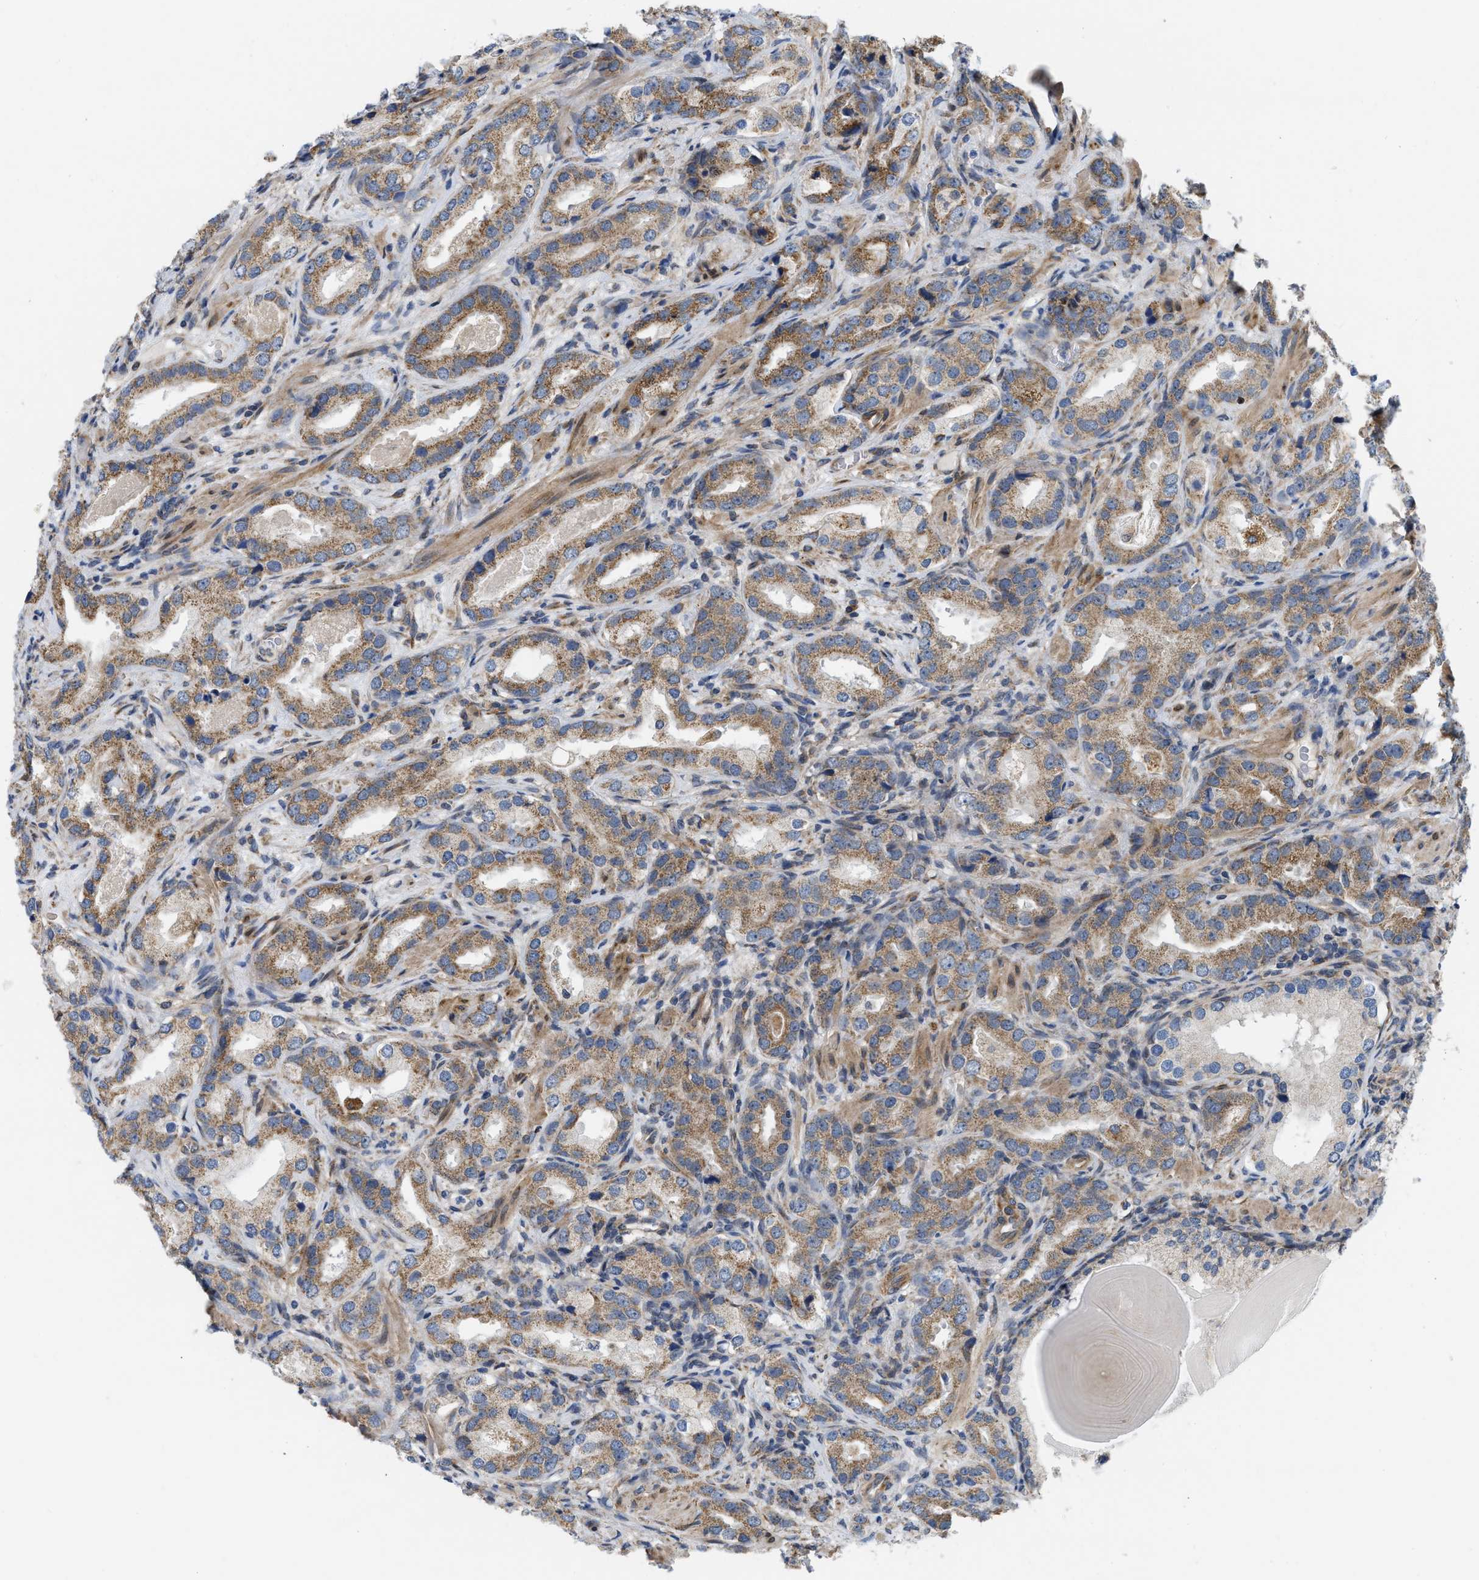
{"staining": {"intensity": "moderate", "quantity": ">75%", "location": "cytoplasmic/membranous"}, "tissue": "prostate cancer", "cell_type": "Tumor cells", "image_type": "cancer", "snomed": [{"axis": "morphology", "description": "Adenocarcinoma, High grade"}, {"axis": "topography", "description": "Prostate"}], "caption": "An immunohistochemistry (IHC) photomicrograph of neoplastic tissue is shown. Protein staining in brown labels moderate cytoplasmic/membranous positivity in prostate high-grade adenocarcinoma within tumor cells. (DAB (3,3'-diaminobenzidine) IHC, brown staining for protein, blue staining for nuclei).", "gene": "EOGT", "patient": {"sex": "male", "age": 63}}